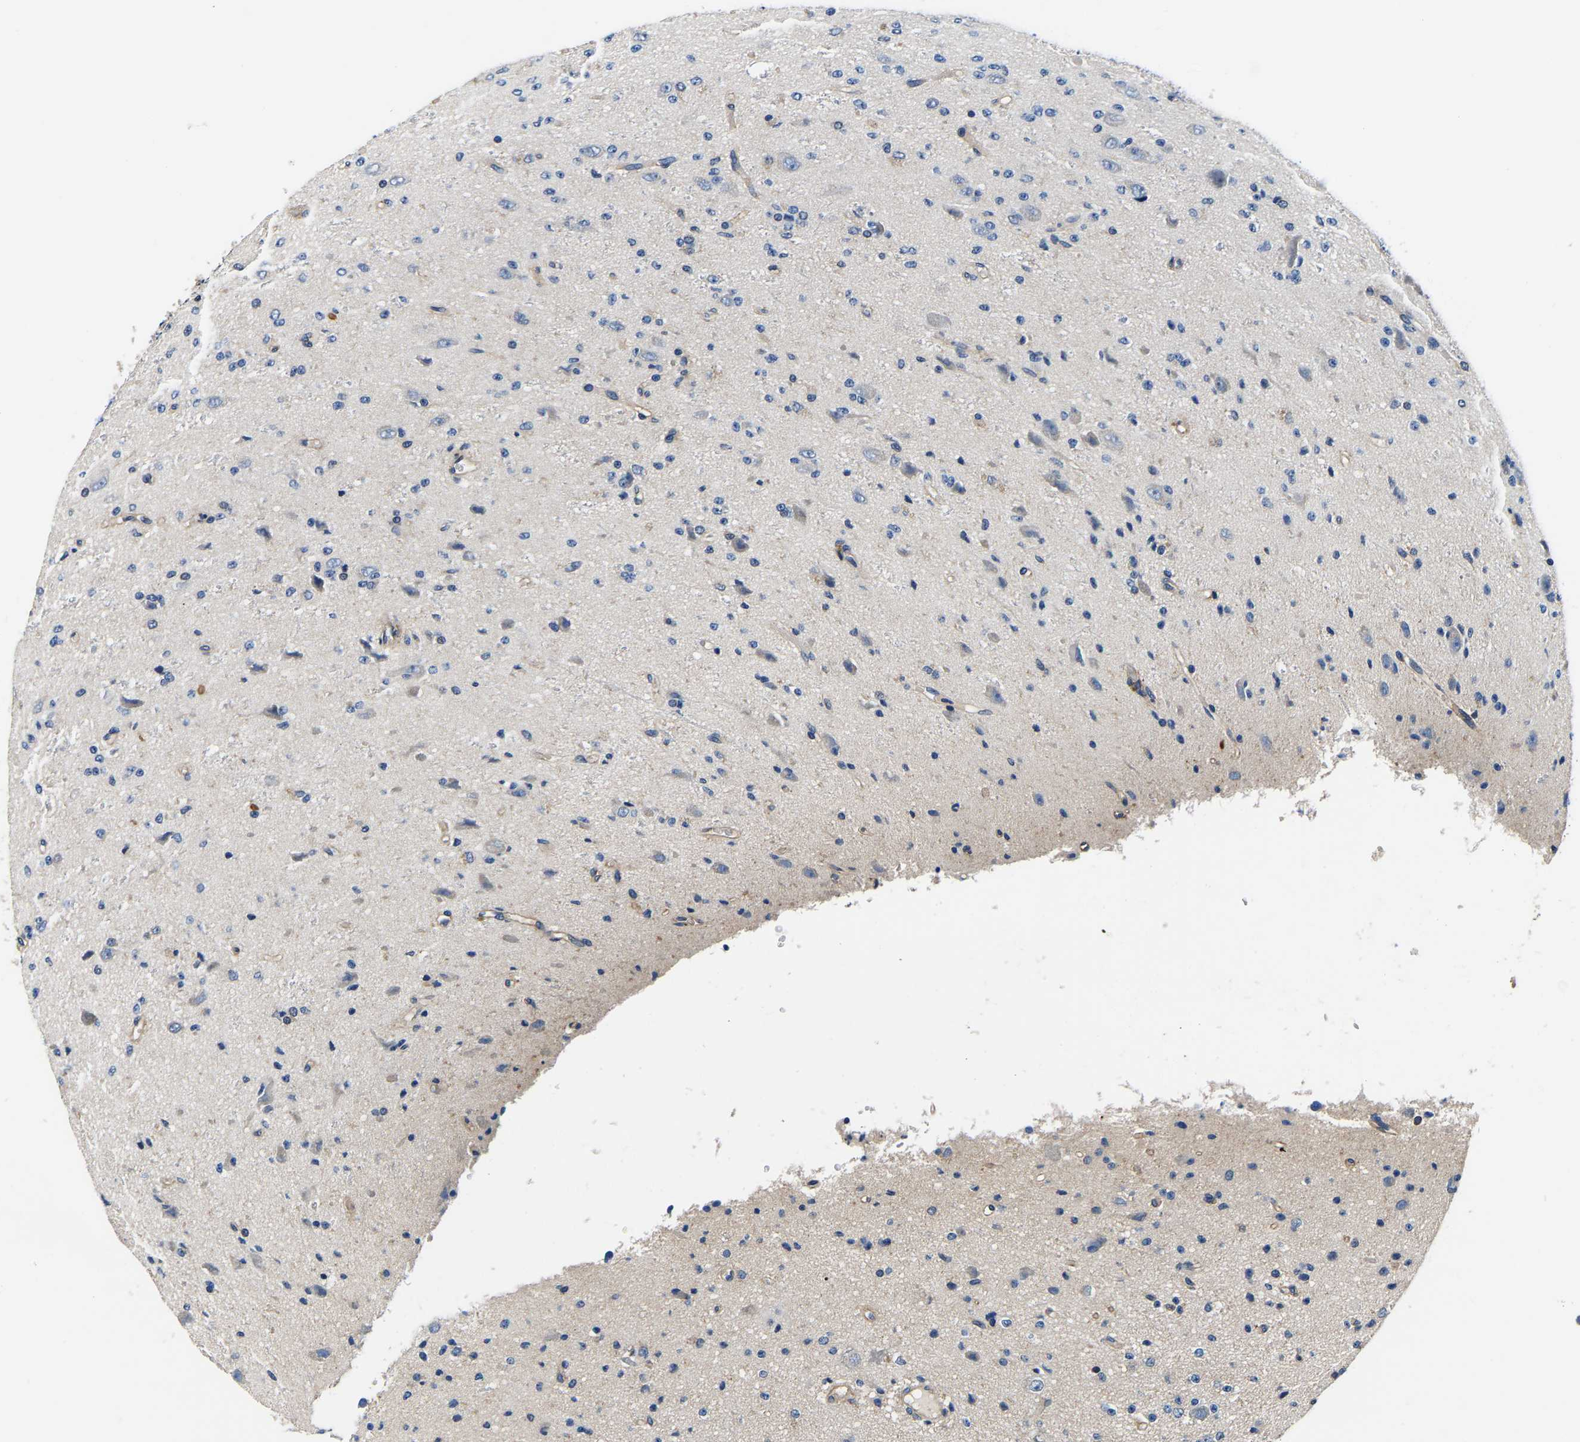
{"staining": {"intensity": "negative", "quantity": "none", "location": "none"}, "tissue": "glioma", "cell_type": "Tumor cells", "image_type": "cancer", "snomed": [{"axis": "morphology", "description": "Glioma, malignant, High grade"}, {"axis": "topography", "description": "pancreas cauda"}], "caption": "Immunohistochemistry micrograph of high-grade glioma (malignant) stained for a protein (brown), which reveals no staining in tumor cells.", "gene": "SH3GLB1", "patient": {"sex": "male", "age": 60}}